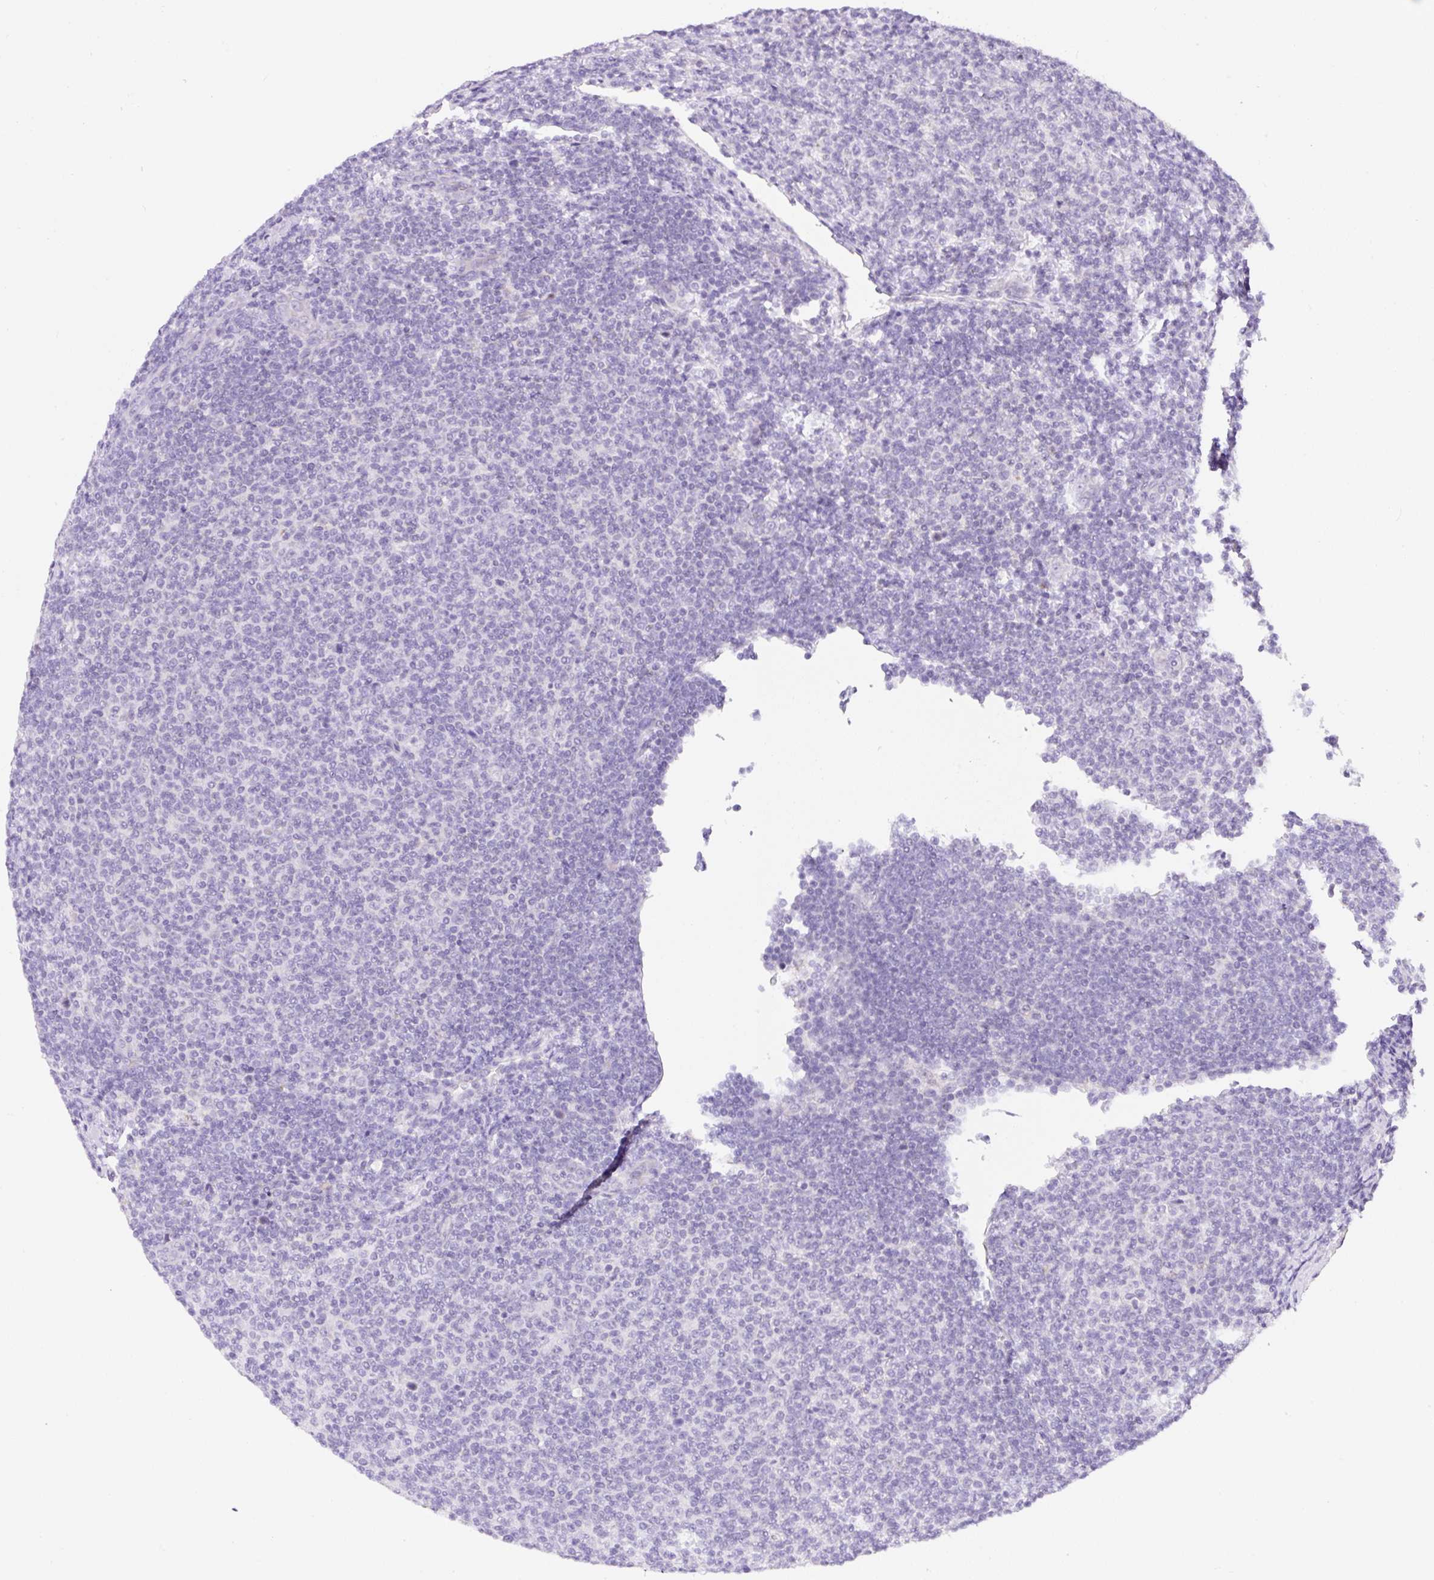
{"staining": {"intensity": "negative", "quantity": "none", "location": "none"}, "tissue": "lymphoma", "cell_type": "Tumor cells", "image_type": "cancer", "snomed": [{"axis": "morphology", "description": "Malignant lymphoma, non-Hodgkin's type, Low grade"}, {"axis": "topography", "description": "Lymph node"}], "caption": "Immunohistochemistry (IHC) image of neoplastic tissue: lymphoma stained with DAB (3,3'-diaminobenzidine) shows no significant protein positivity in tumor cells.", "gene": "NDST3", "patient": {"sex": "male", "age": 66}}